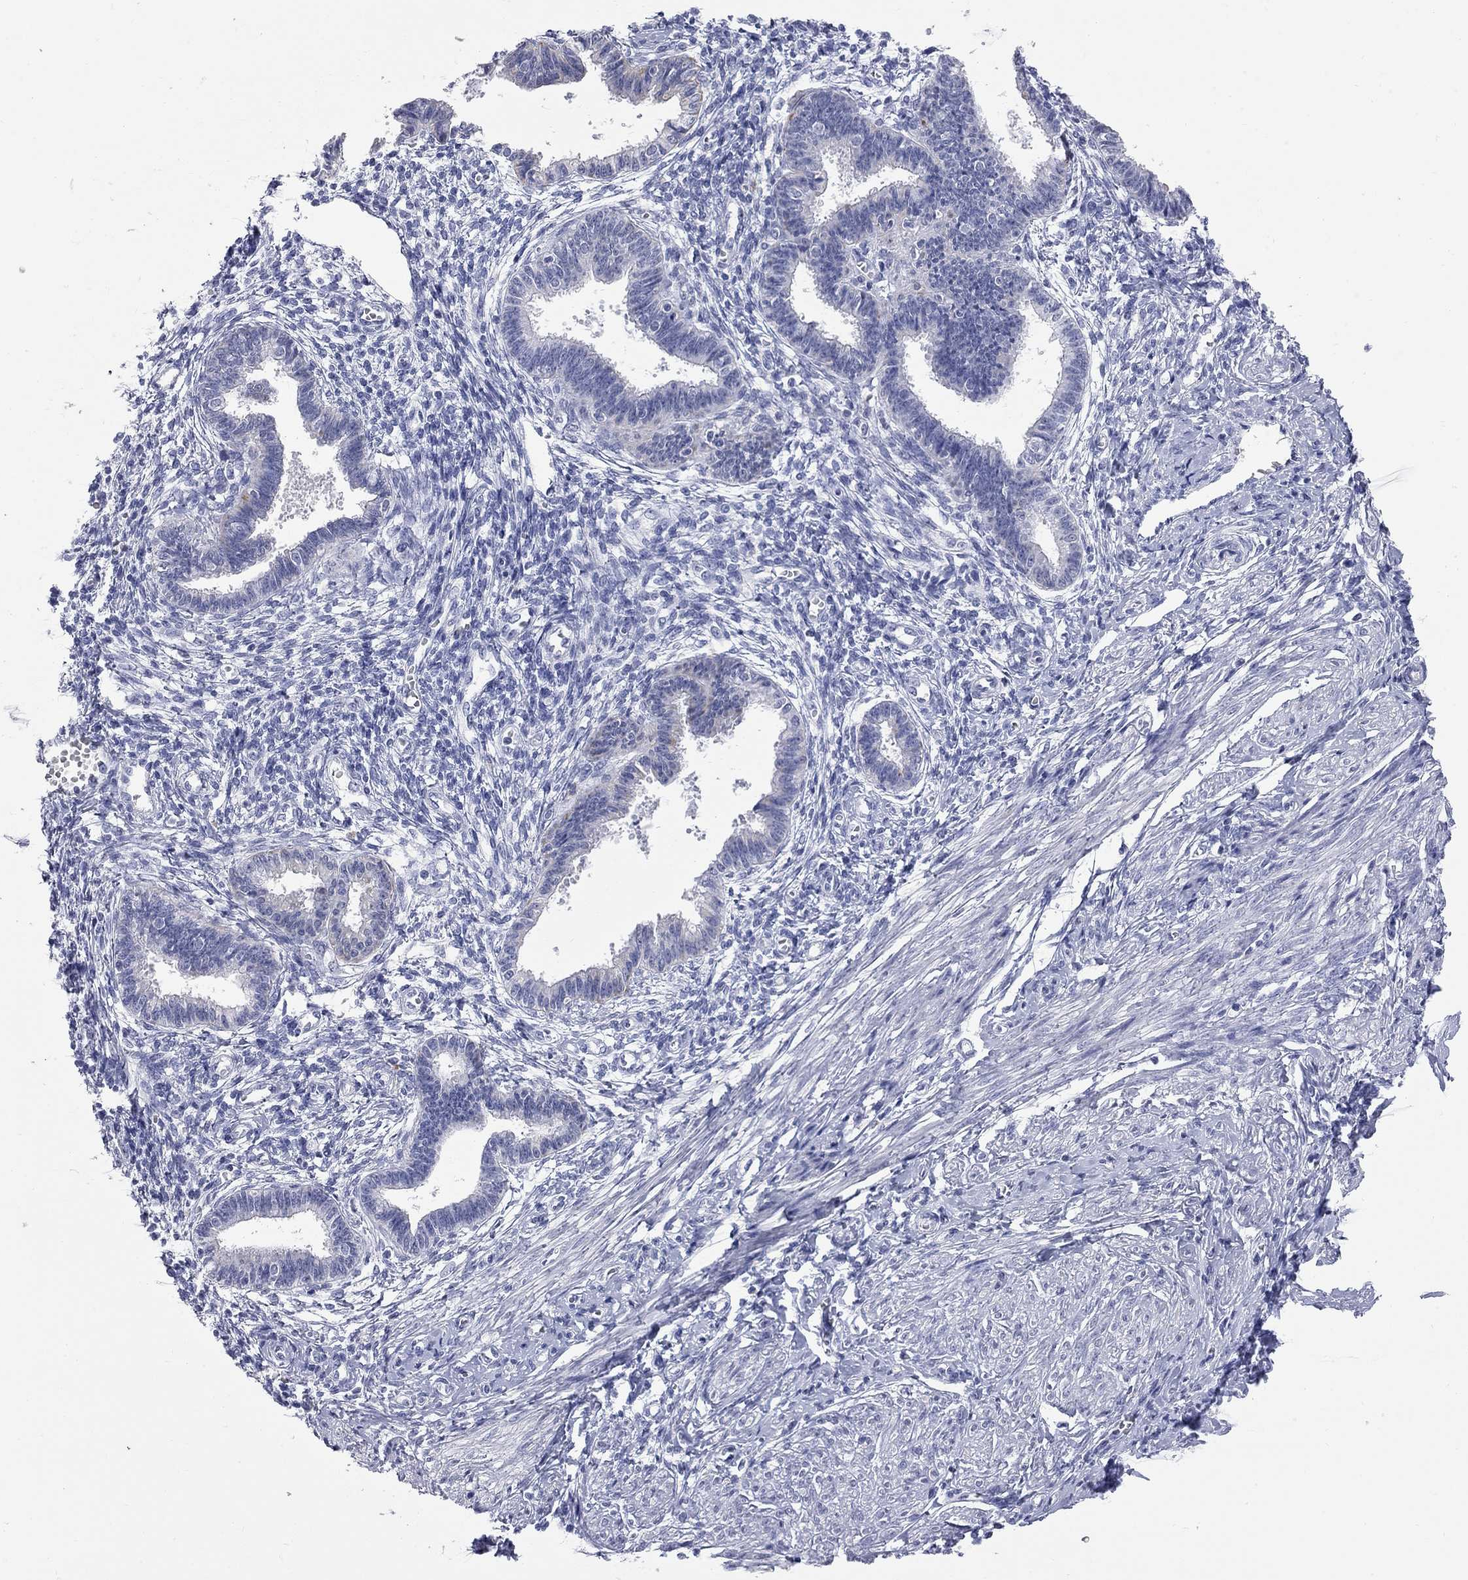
{"staining": {"intensity": "negative", "quantity": "none", "location": "none"}, "tissue": "endometrium", "cell_type": "Cells in endometrial stroma", "image_type": "normal", "snomed": [{"axis": "morphology", "description": "Normal tissue, NOS"}, {"axis": "topography", "description": "Cervix"}, {"axis": "topography", "description": "Endometrium"}], "caption": "IHC micrograph of normal endometrium: human endometrium stained with DAB displays no significant protein staining in cells in endometrial stroma. (Stains: DAB IHC with hematoxylin counter stain, Microscopy: brightfield microscopy at high magnification).", "gene": "FAM221B", "patient": {"sex": "female", "age": 37}}